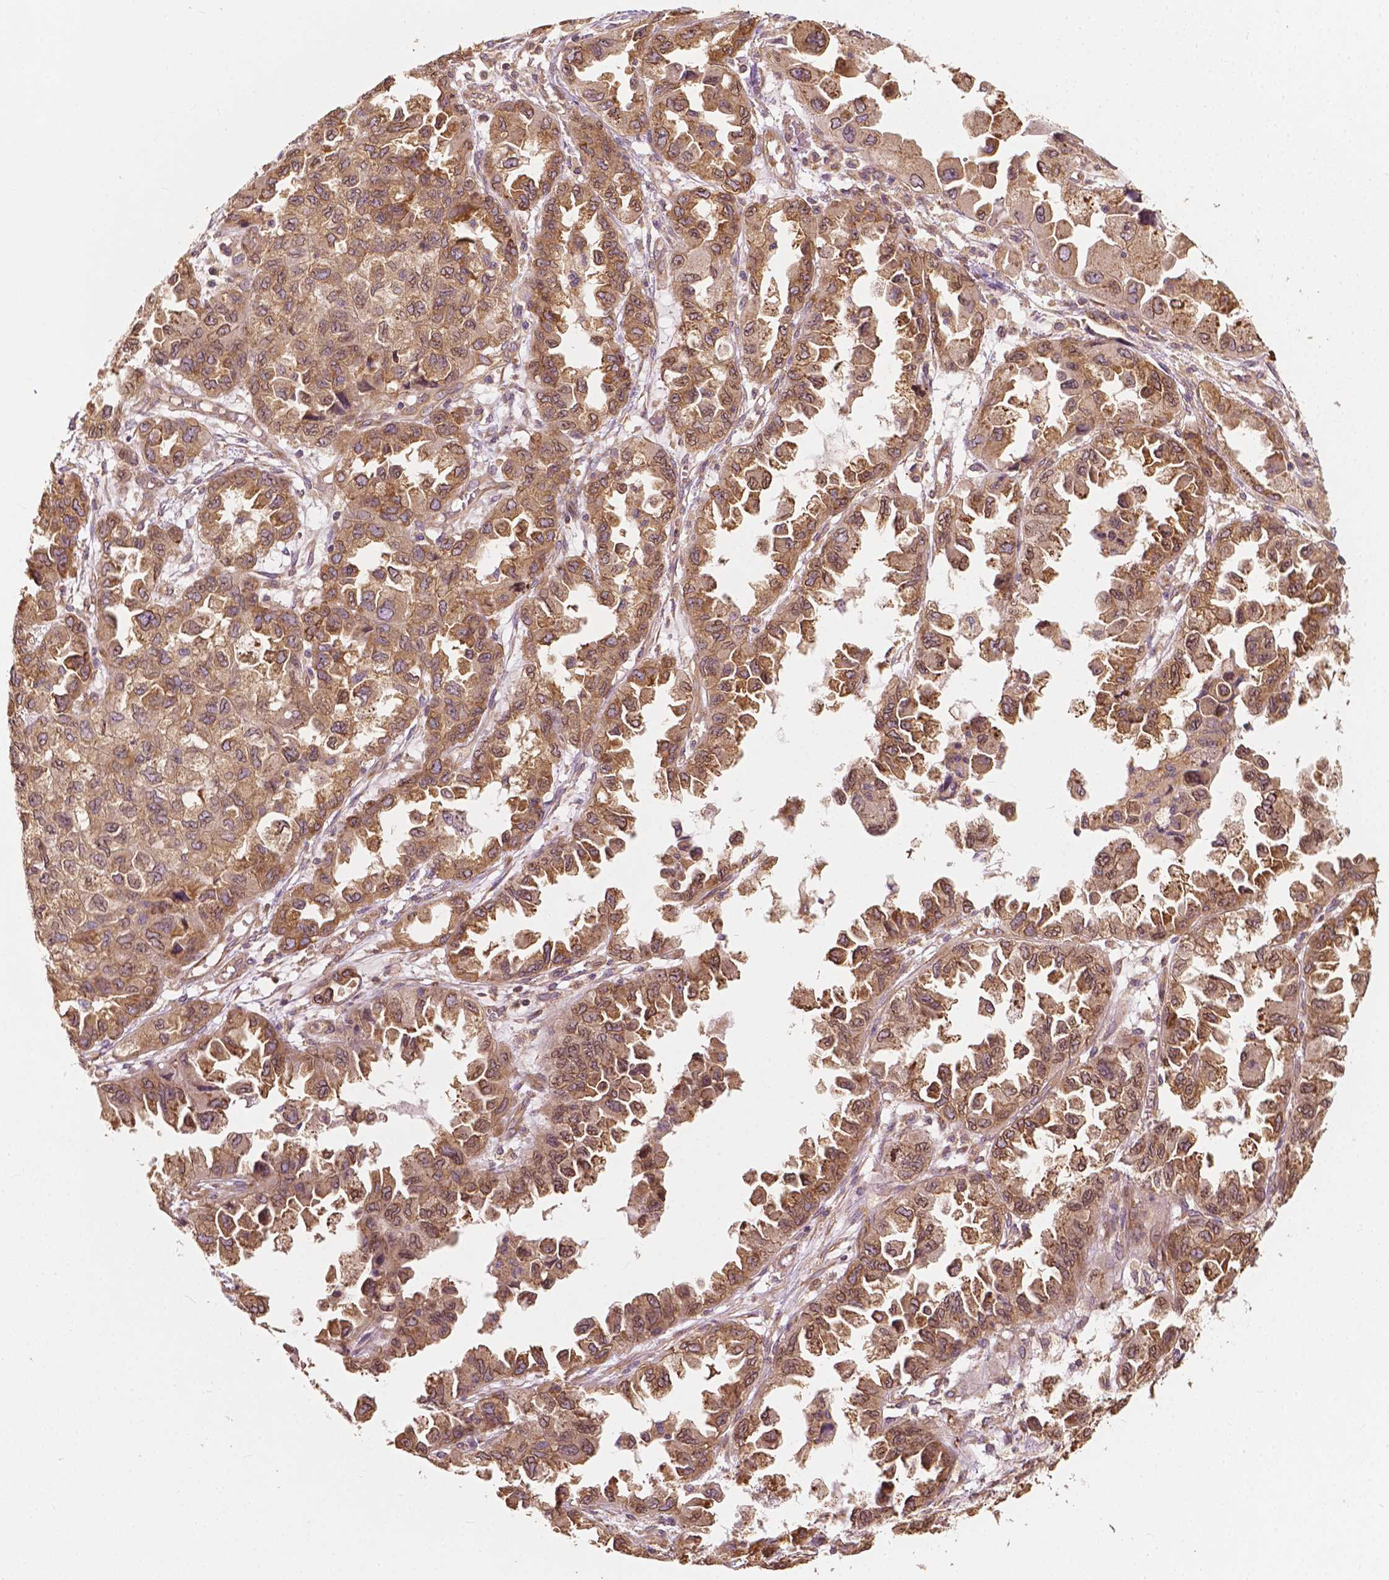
{"staining": {"intensity": "moderate", "quantity": ">75%", "location": "cytoplasmic/membranous"}, "tissue": "ovarian cancer", "cell_type": "Tumor cells", "image_type": "cancer", "snomed": [{"axis": "morphology", "description": "Cystadenocarcinoma, serous, NOS"}, {"axis": "topography", "description": "Ovary"}], "caption": "A high-resolution image shows IHC staining of serous cystadenocarcinoma (ovarian), which demonstrates moderate cytoplasmic/membranous staining in about >75% of tumor cells. (Stains: DAB (3,3'-diaminobenzidine) in brown, nuclei in blue, Microscopy: brightfield microscopy at high magnification).", "gene": "G3BP1", "patient": {"sex": "female", "age": 84}}